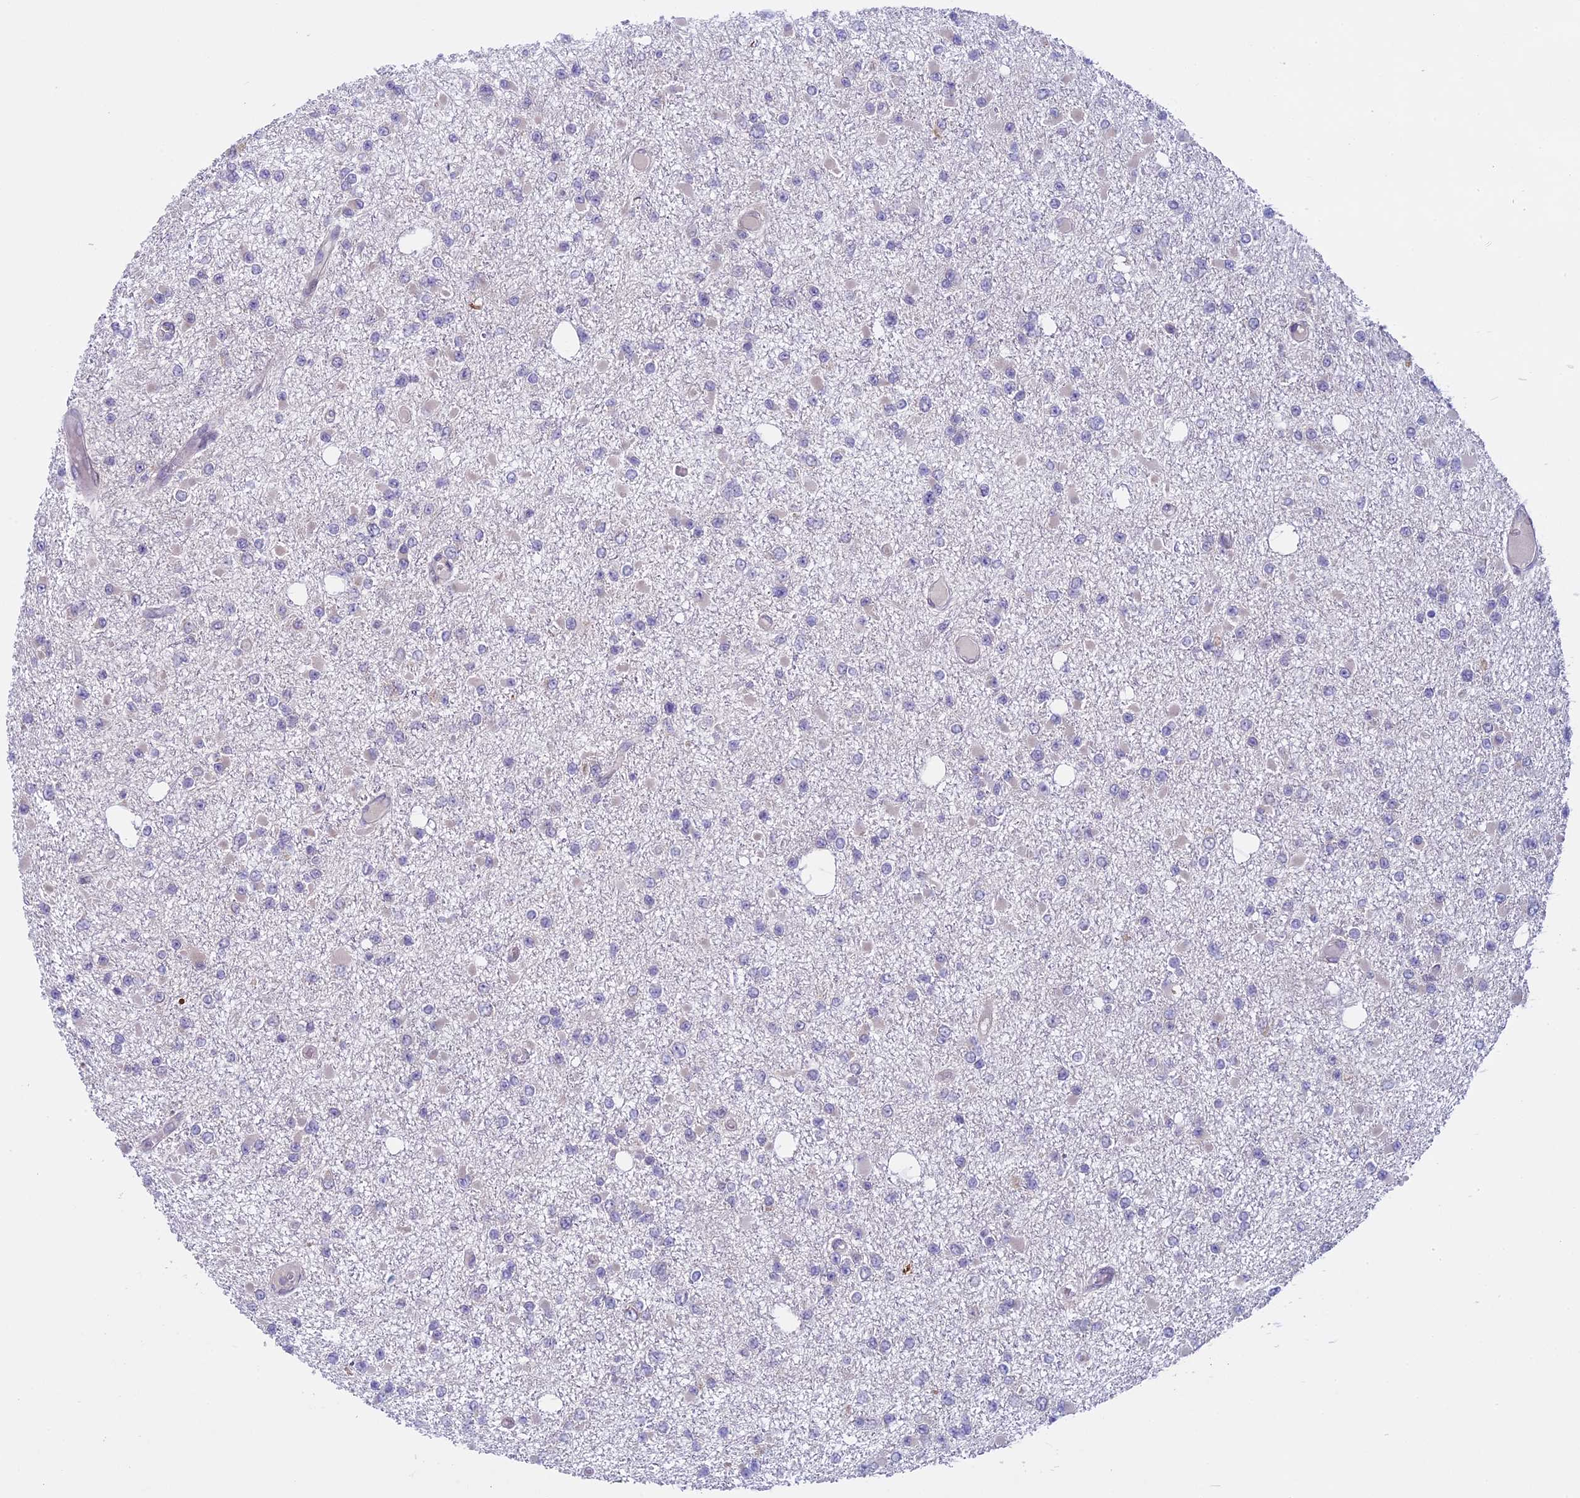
{"staining": {"intensity": "negative", "quantity": "none", "location": "none"}, "tissue": "glioma", "cell_type": "Tumor cells", "image_type": "cancer", "snomed": [{"axis": "morphology", "description": "Glioma, malignant, Low grade"}, {"axis": "topography", "description": "Brain"}], "caption": "Tumor cells show no significant expression in glioma.", "gene": "DCTN5", "patient": {"sex": "female", "age": 22}}